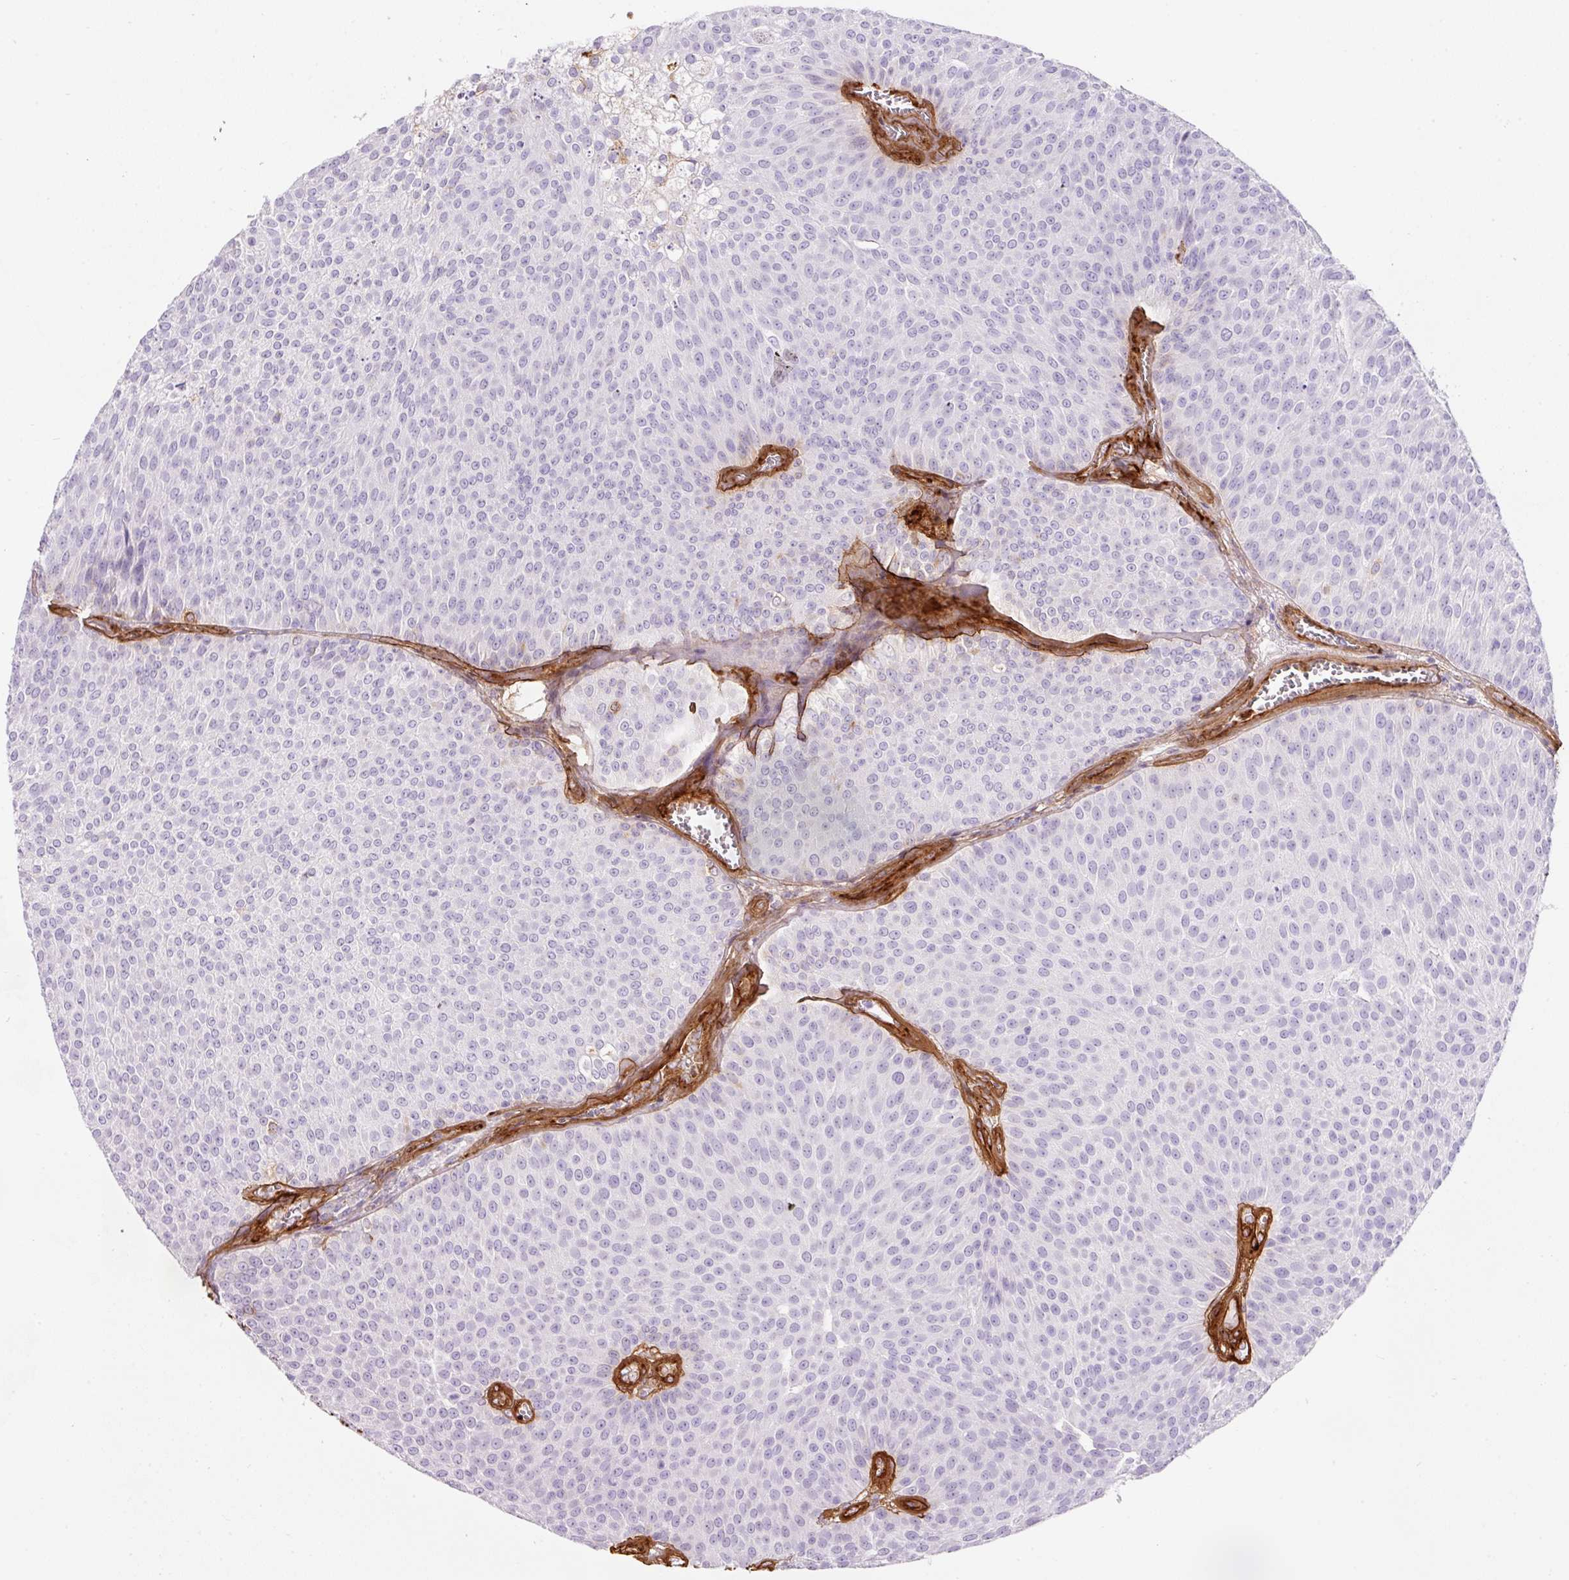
{"staining": {"intensity": "negative", "quantity": "none", "location": "none"}, "tissue": "urothelial cancer", "cell_type": "Tumor cells", "image_type": "cancer", "snomed": [{"axis": "morphology", "description": "Urothelial carcinoma, Low grade"}, {"axis": "topography", "description": "Urinary bladder"}], "caption": "The micrograph reveals no significant staining in tumor cells of urothelial cancer.", "gene": "LOXL4", "patient": {"sex": "female", "age": 79}}